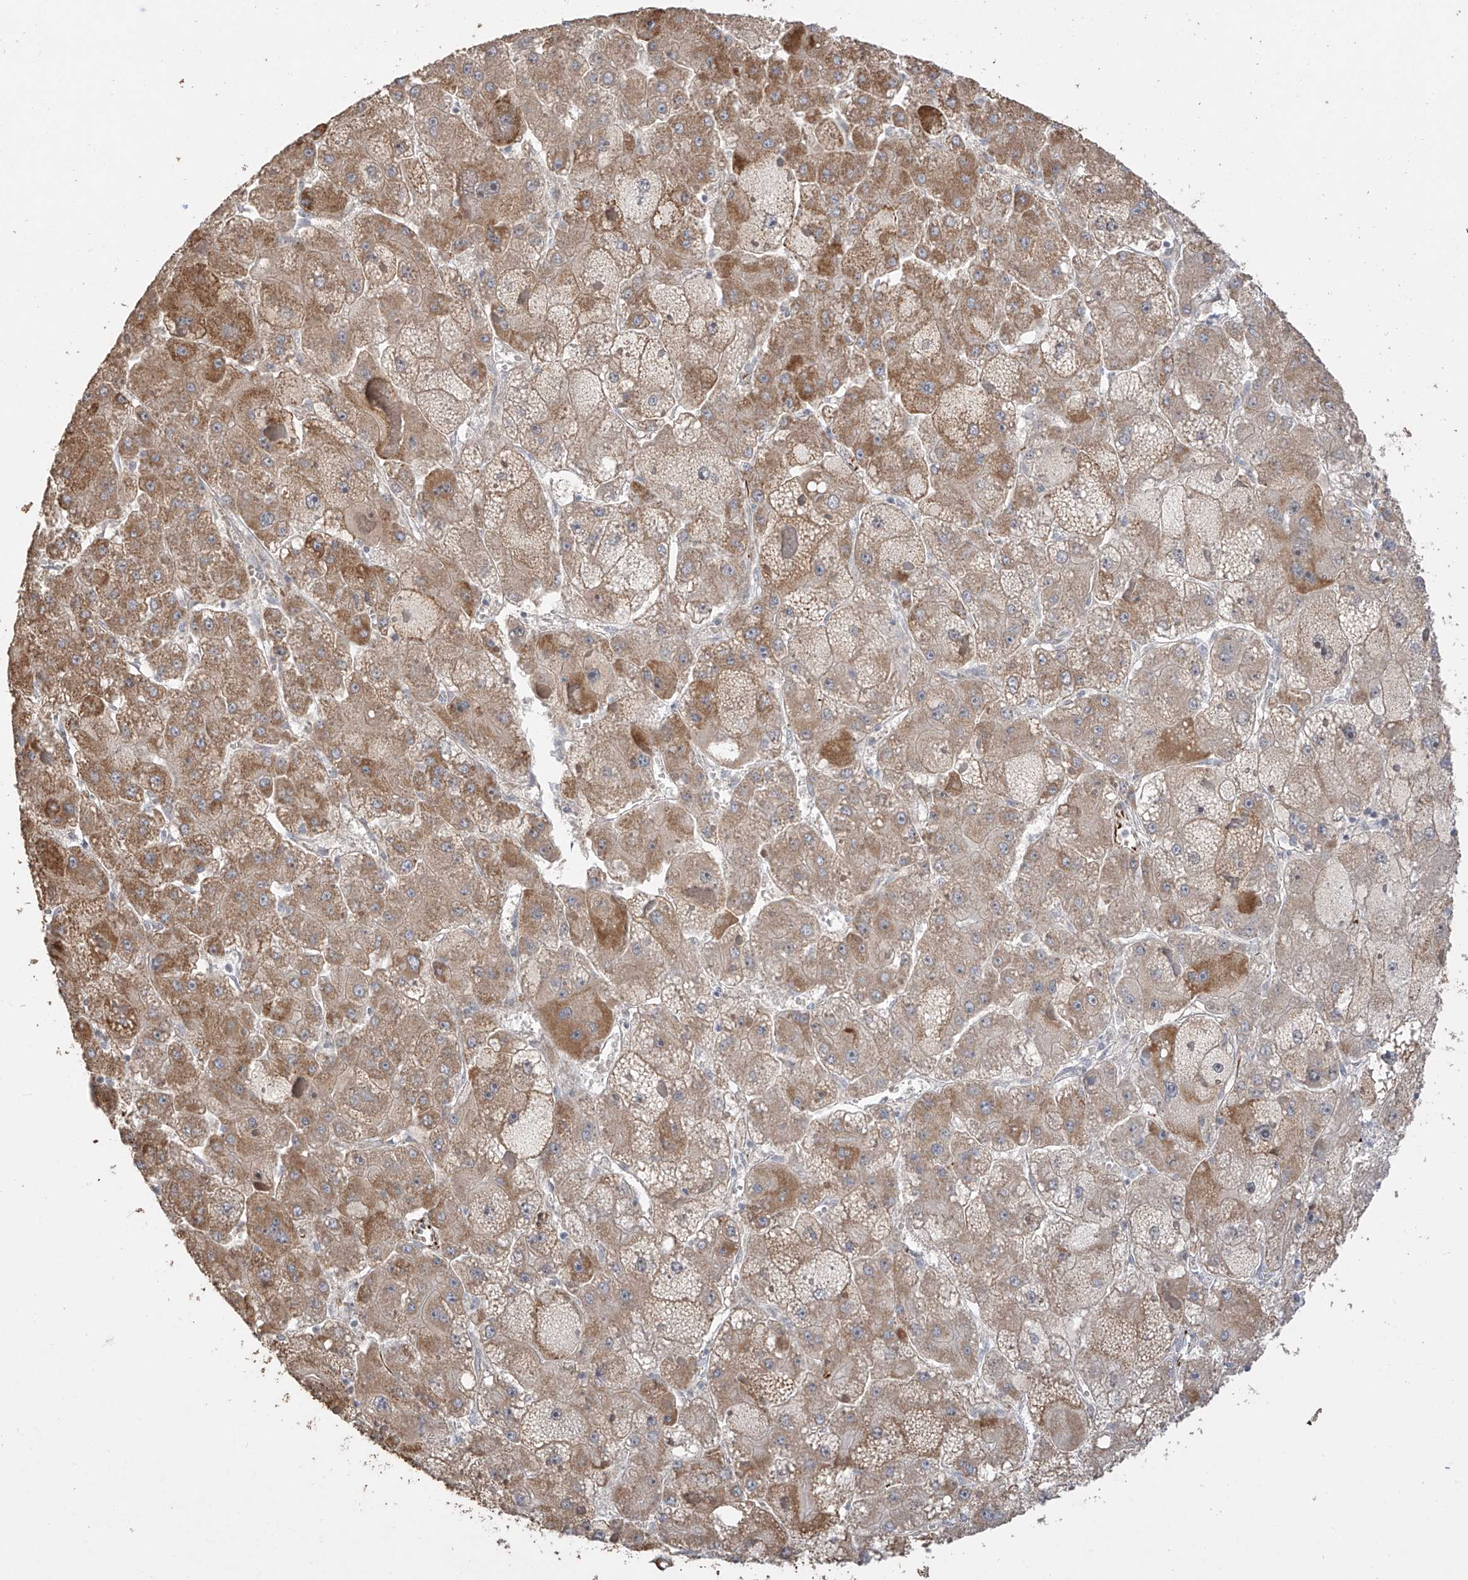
{"staining": {"intensity": "moderate", "quantity": ">75%", "location": "cytoplasmic/membranous"}, "tissue": "liver cancer", "cell_type": "Tumor cells", "image_type": "cancer", "snomed": [{"axis": "morphology", "description": "Carcinoma, Hepatocellular, NOS"}, {"axis": "topography", "description": "Liver"}], "caption": "Immunohistochemistry (IHC) histopathology image of liver cancer stained for a protein (brown), which demonstrates medium levels of moderate cytoplasmic/membranous staining in about >75% of tumor cells.", "gene": "DCDC2", "patient": {"sex": "female", "age": 73}}